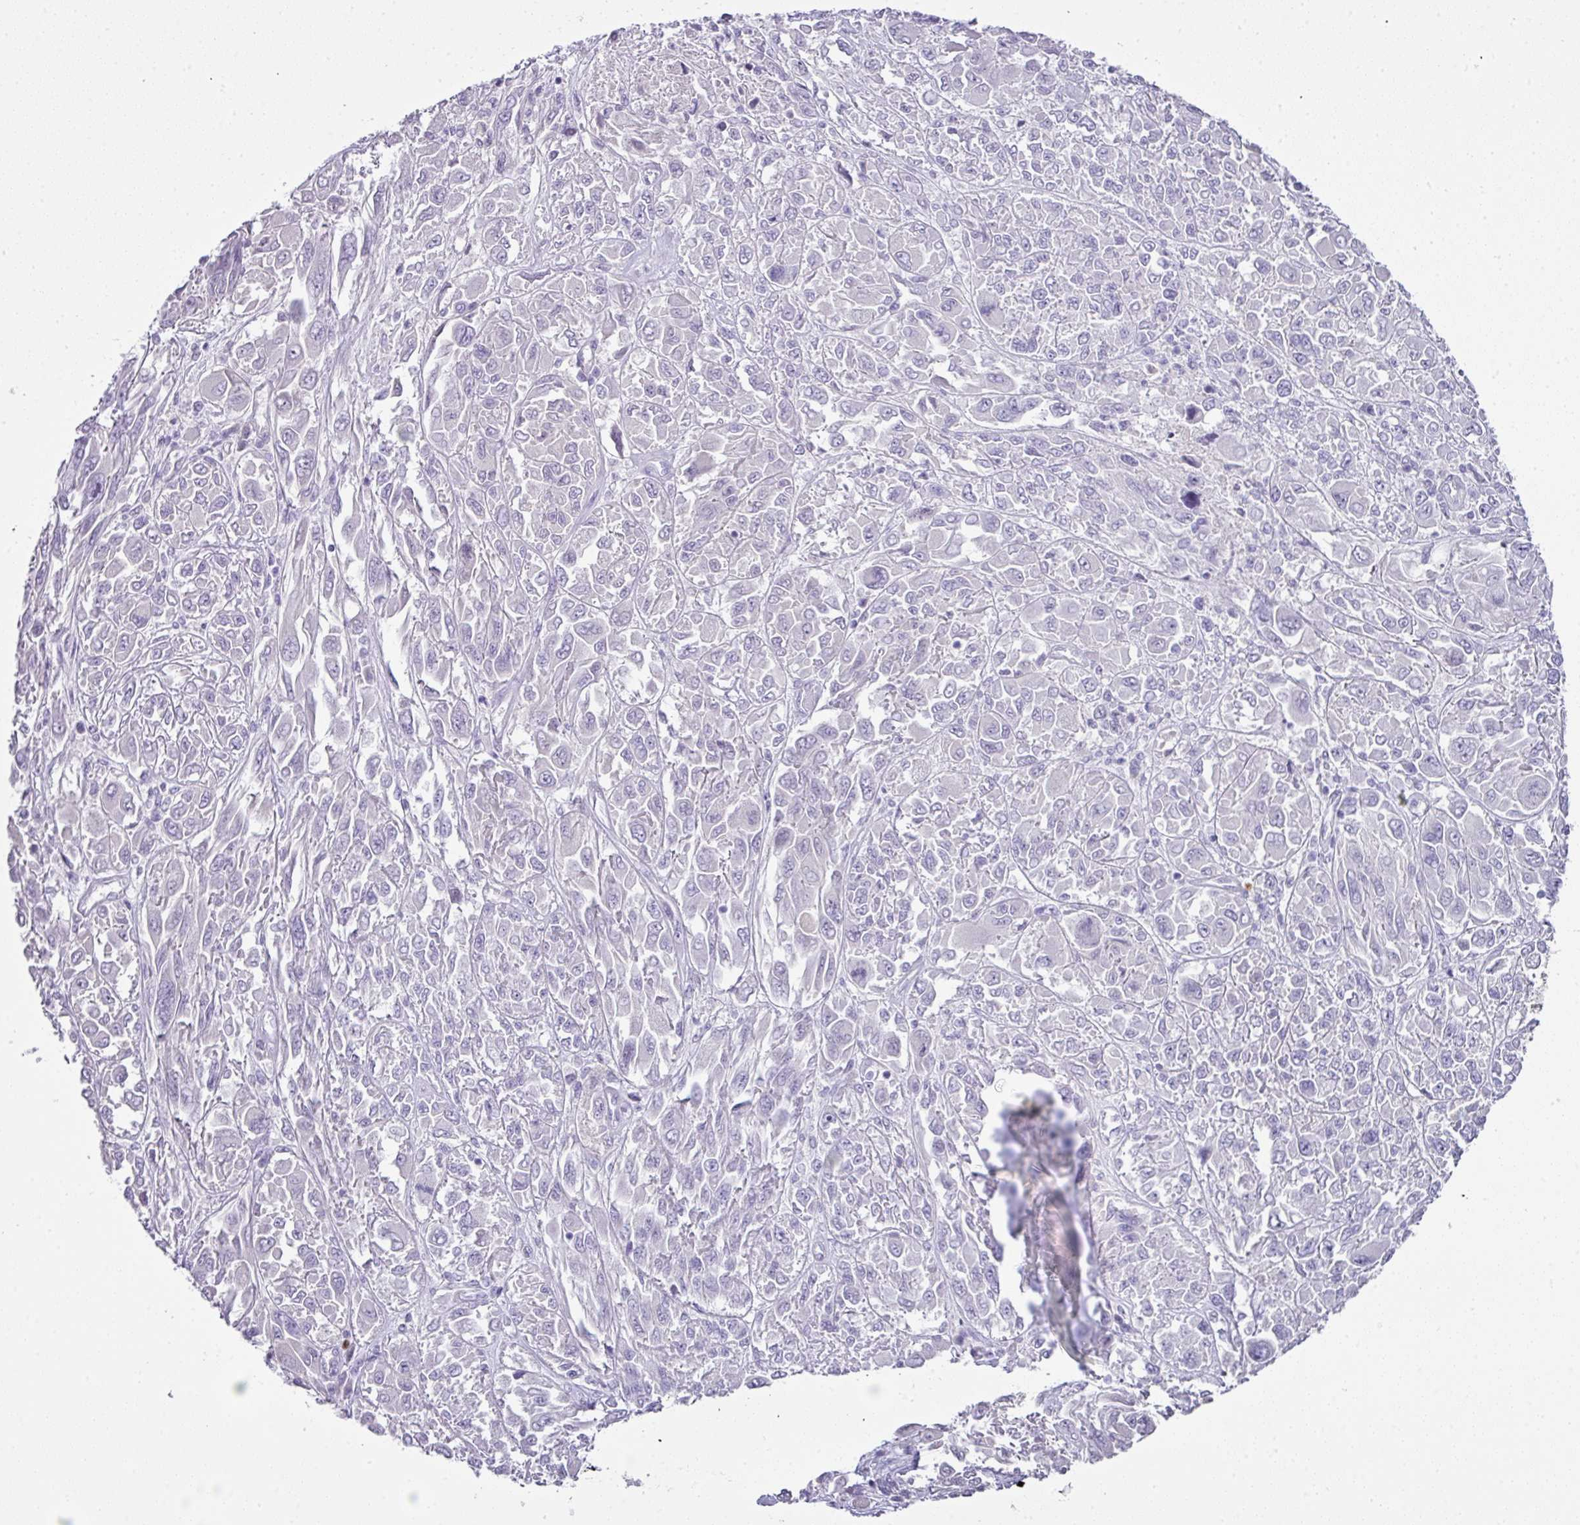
{"staining": {"intensity": "negative", "quantity": "none", "location": "none"}, "tissue": "melanoma", "cell_type": "Tumor cells", "image_type": "cancer", "snomed": [{"axis": "morphology", "description": "Malignant melanoma, NOS"}, {"axis": "topography", "description": "Skin"}], "caption": "Immunohistochemical staining of malignant melanoma displays no significant staining in tumor cells.", "gene": "BCL11A", "patient": {"sex": "female", "age": 91}}